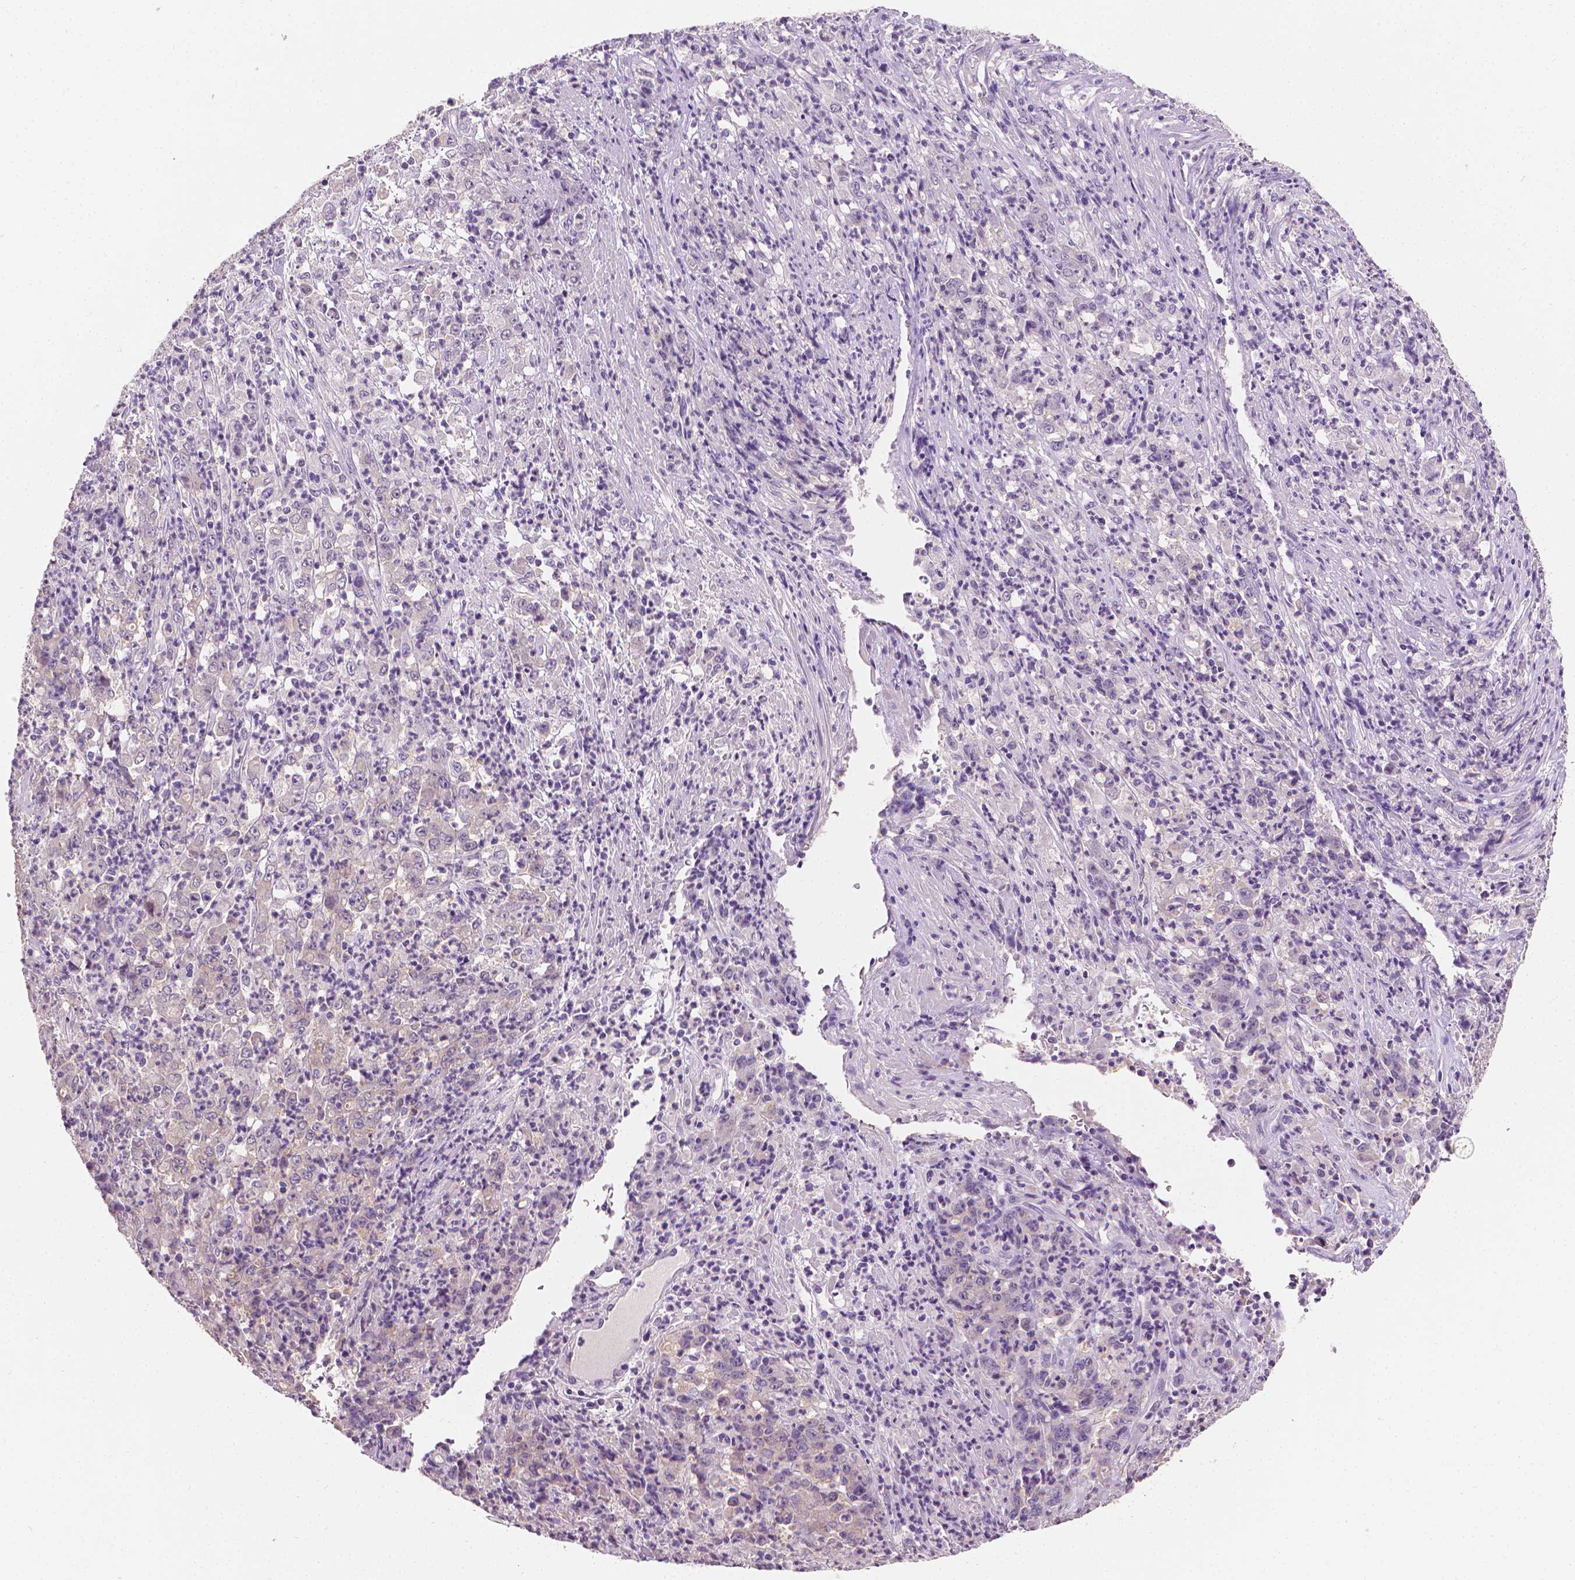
{"staining": {"intensity": "negative", "quantity": "none", "location": "none"}, "tissue": "stomach cancer", "cell_type": "Tumor cells", "image_type": "cancer", "snomed": [{"axis": "morphology", "description": "Adenocarcinoma, NOS"}, {"axis": "topography", "description": "Stomach, lower"}], "caption": "Stomach adenocarcinoma stained for a protein using immunohistochemistry (IHC) shows no staining tumor cells.", "gene": "FASN", "patient": {"sex": "female", "age": 71}}